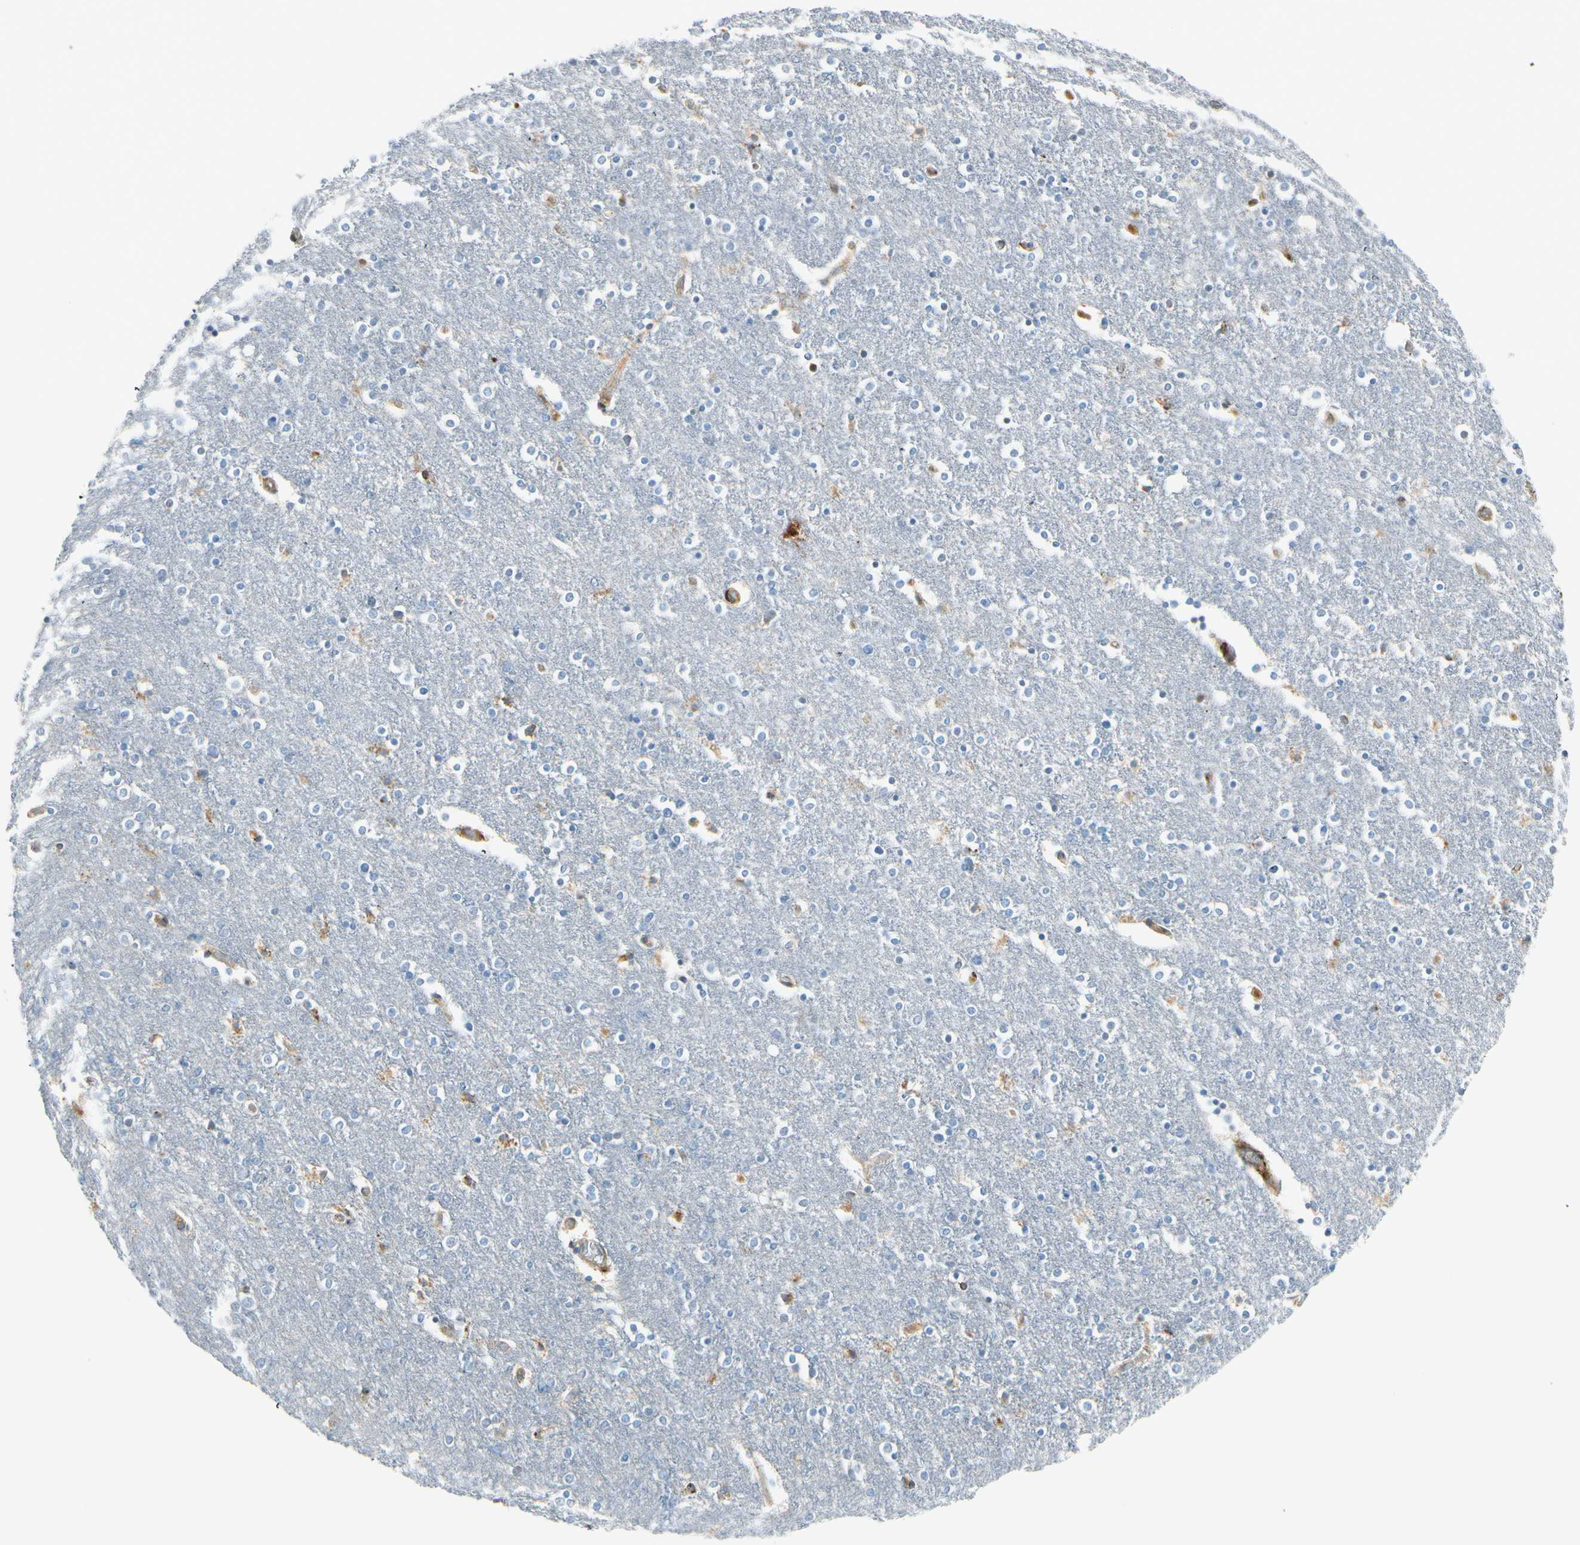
{"staining": {"intensity": "negative", "quantity": "none", "location": "none"}, "tissue": "caudate", "cell_type": "Glial cells", "image_type": "normal", "snomed": [{"axis": "morphology", "description": "Normal tissue, NOS"}, {"axis": "topography", "description": "Lateral ventricle wall"}], "caption": "Caudate stained for a protein using immunohistochemistry shows no expression glial cells.", "gene": "FKBP7", "patient": {"sex": "female", "age": 54}}